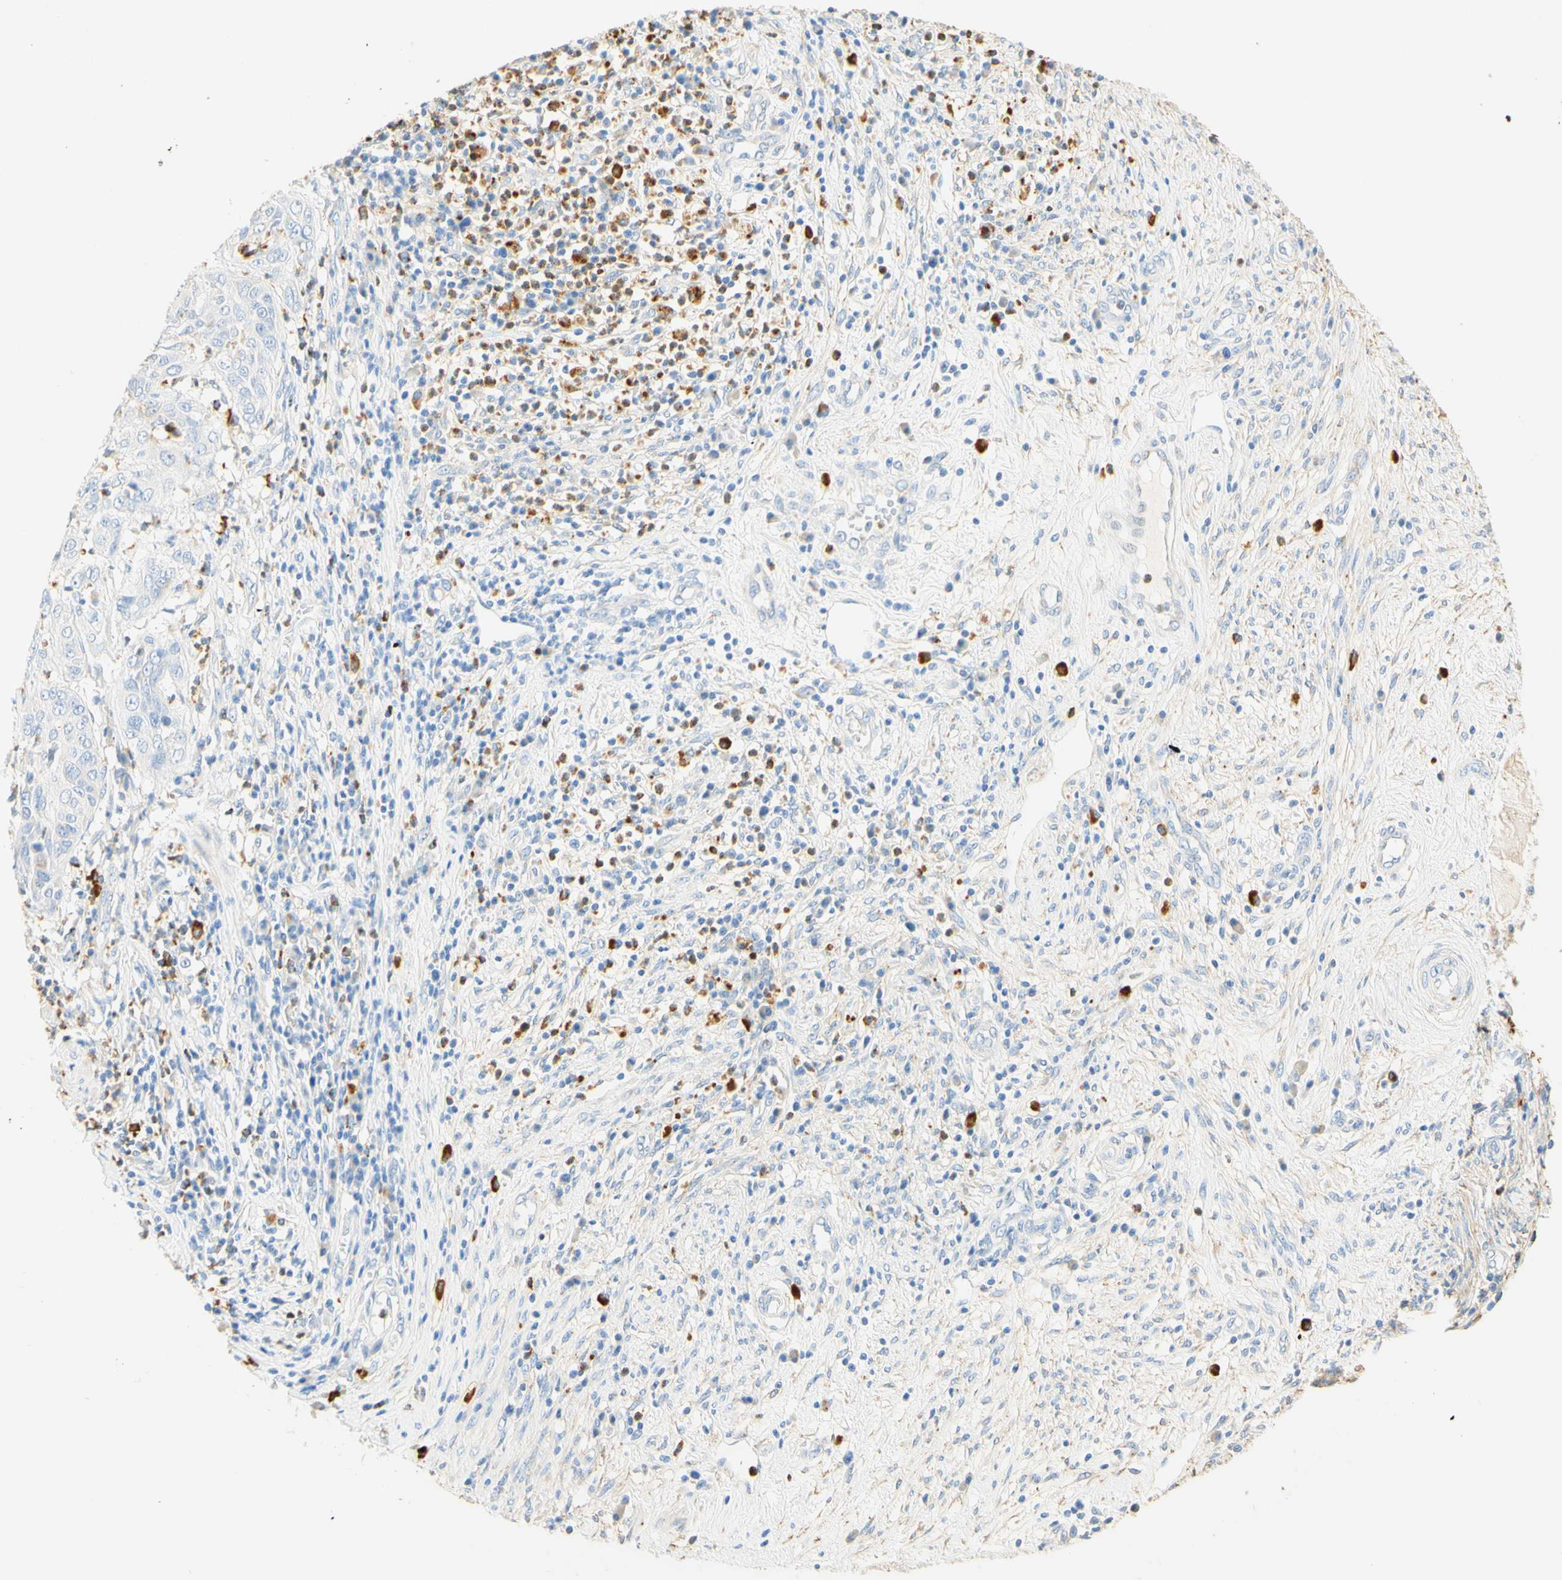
{"staining": {"intensity": "negative", "quantity": "none", "location": "none"}, "tissue": "cervical cancer", "cell_type": "Tumor cells", "image_type": "cancer", "snomed": [{"axis": "morphology", "description": "Normal tissue, NOS"}, {"axis": "morphology", "description": "Squamous cell carcinoma, NOS"}, {"axis": "topography", "description": "Cervix"}], "caption": "Tumor cells are negative for protein expression in human cervical cancer (squamous cell carcinoma).", "gene": "CD63", "patient": {"sex": "female", "age": 39}}